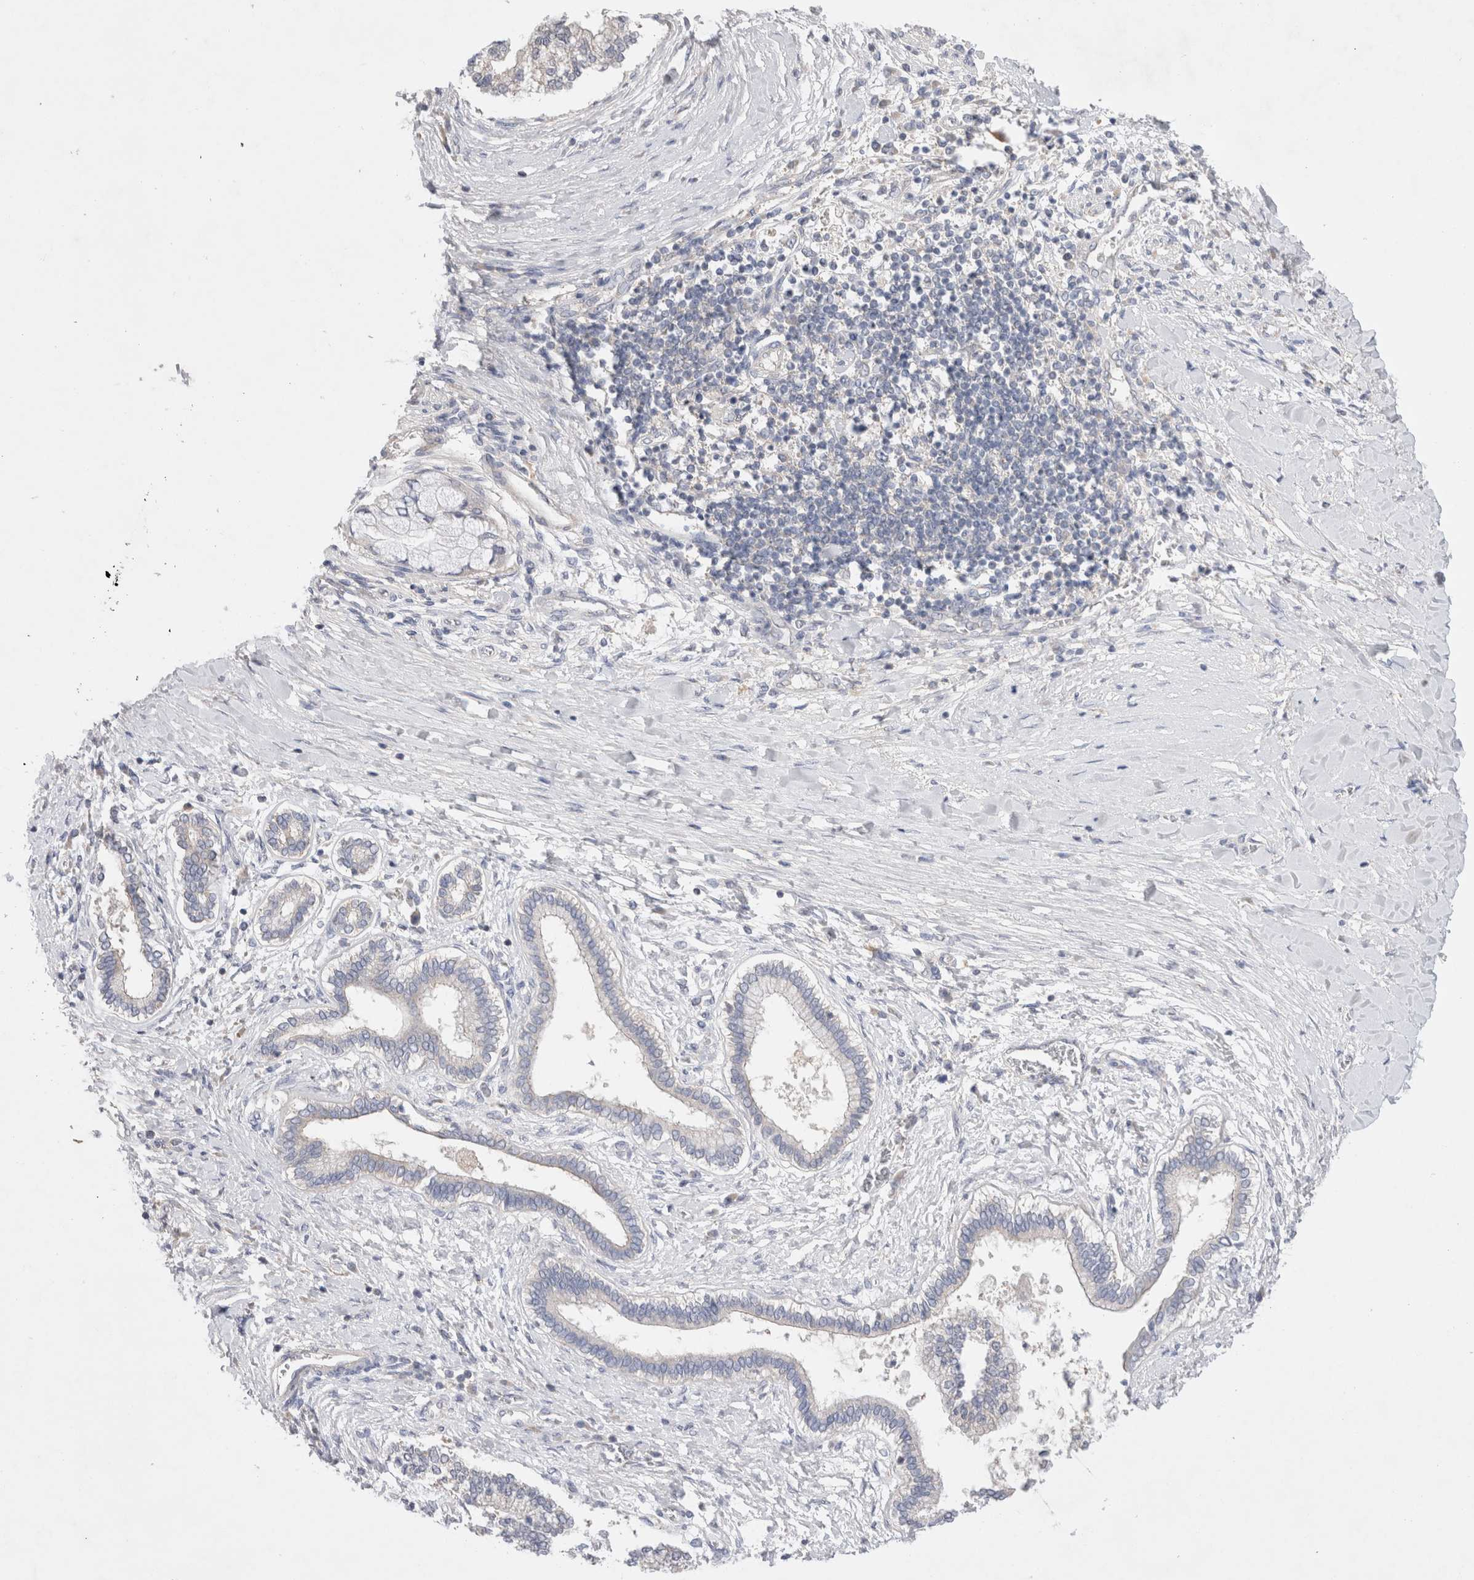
{"staining": {"intensity": "negative", "quantity": "none", "location": "none"}, "tissue": "liver cancer", "cell_type": "Tumor cells", "image_type": "cancer", "snomed": [{"axis": "morphology", "description": "Cholangiocarcinoma"}, {"axis": "topography", "description": "Liver"}], "caption": "Tumor cells show no significant protein expression in cholangiocarcinoma (liver). (DAB immunohistochemistry (IHC) visualized using brightfield microscopy, high magnification).", "gene": "IFT74", "patient": {"sex": "male", "age": 50}}